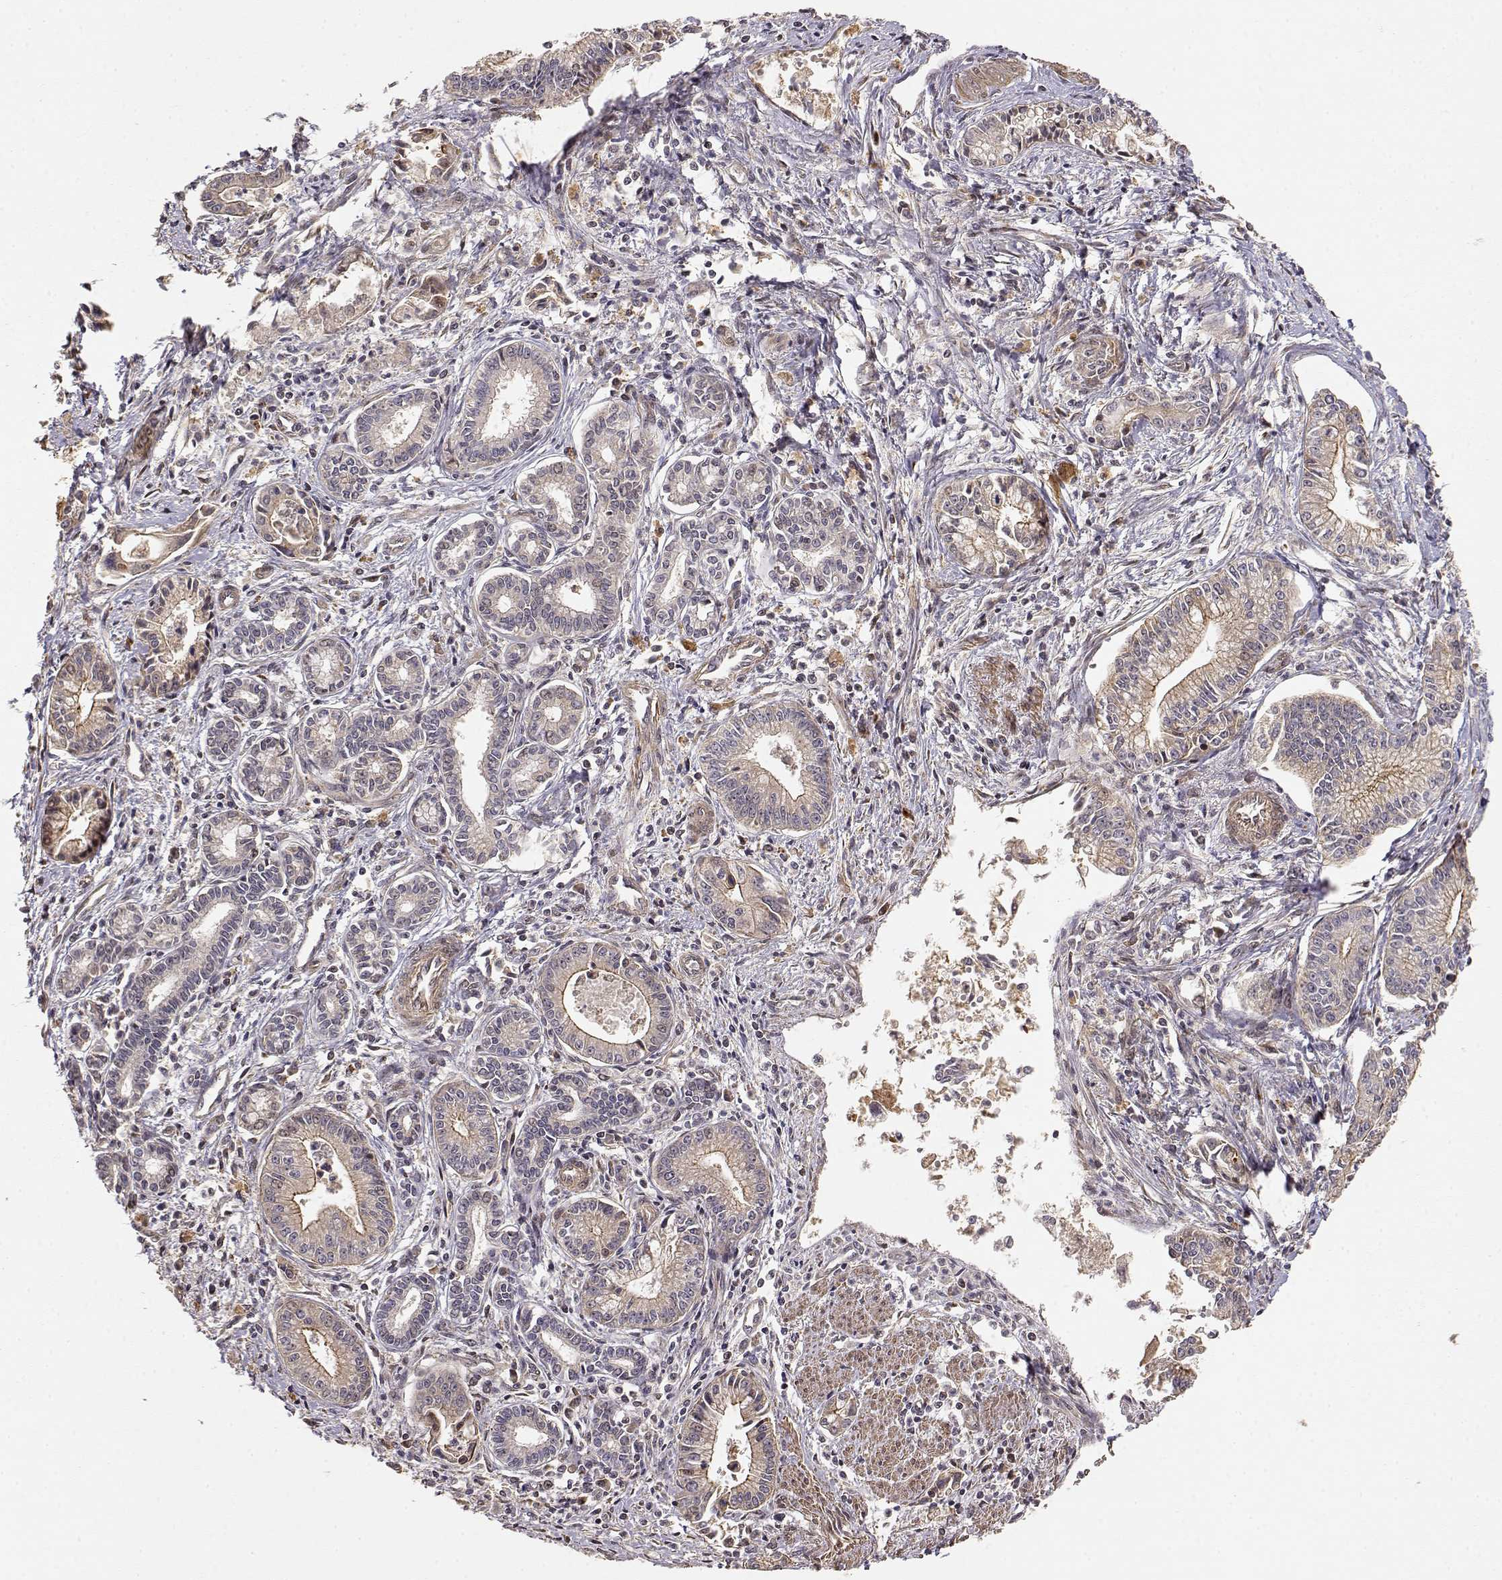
{"staining": {"intensity": "weak", "quantity": ">75%", "location": "cytoplasmic/membranous"}, "tissue": "pancreatic cancer", "cell_type": "Tumor cells", "image_type": "cancer", "snomed": [{"axis": "morphology", "description": "Adenocarcinoma, NOS"}, {"axis": "topography", "description": "Pancreas"}], "caption": "DAB (3,3'-diaminobenzidine) immunohistochemical staining of pancreatic cancer displays weak cytoplasmic/membranous protein staining in approximately >75% of tumor cells. The staining is performed using DAB (3,3'-diaminobenzidine) brown chromogen to label protein expression. The nuclei are counter-stained blue using hematoxylin.", "gene": "PICK1", "patient": {"sex": "female", "age": 65}}